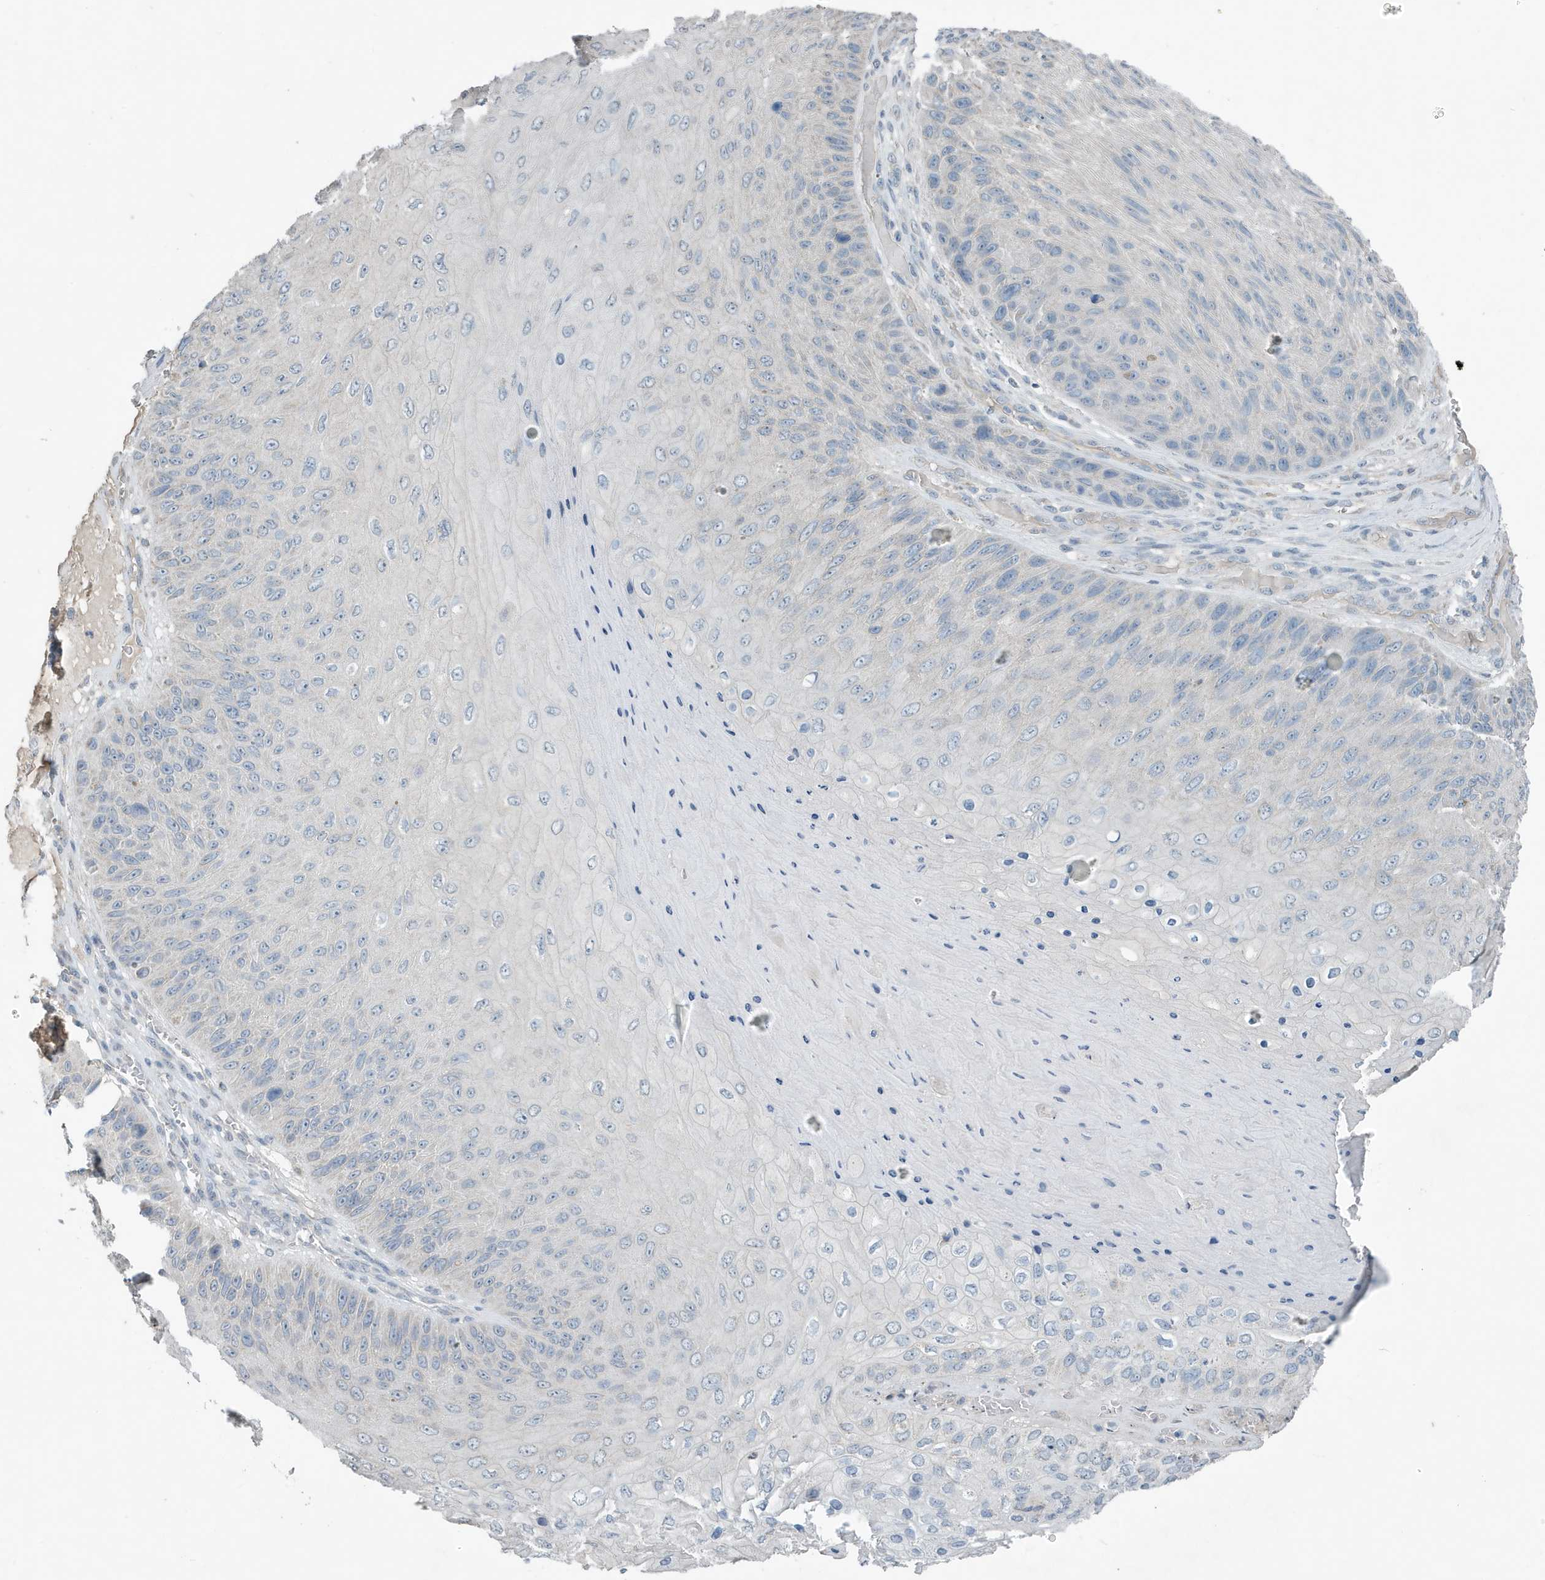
{"staining": {"intensity": "negative", "quantity": "none", "location": "none"}, "tissue": "skin cancer", "cell_type": "Tumor cells", "image_type": "cancer", "snomed": [{"axis": "morphology", "description": "Squamous cell carcinoma, NOS"}, {"axis": "topography", "description": "Skin"}], "caption": "The micrograph displays no significant expression in tumor cells of skin cancer. (DAB (3,3'-diaminobenzidine) IHC, high magnification).", "gene": "UGT2B4", "patient": {"sex": "female", "age": 88}}